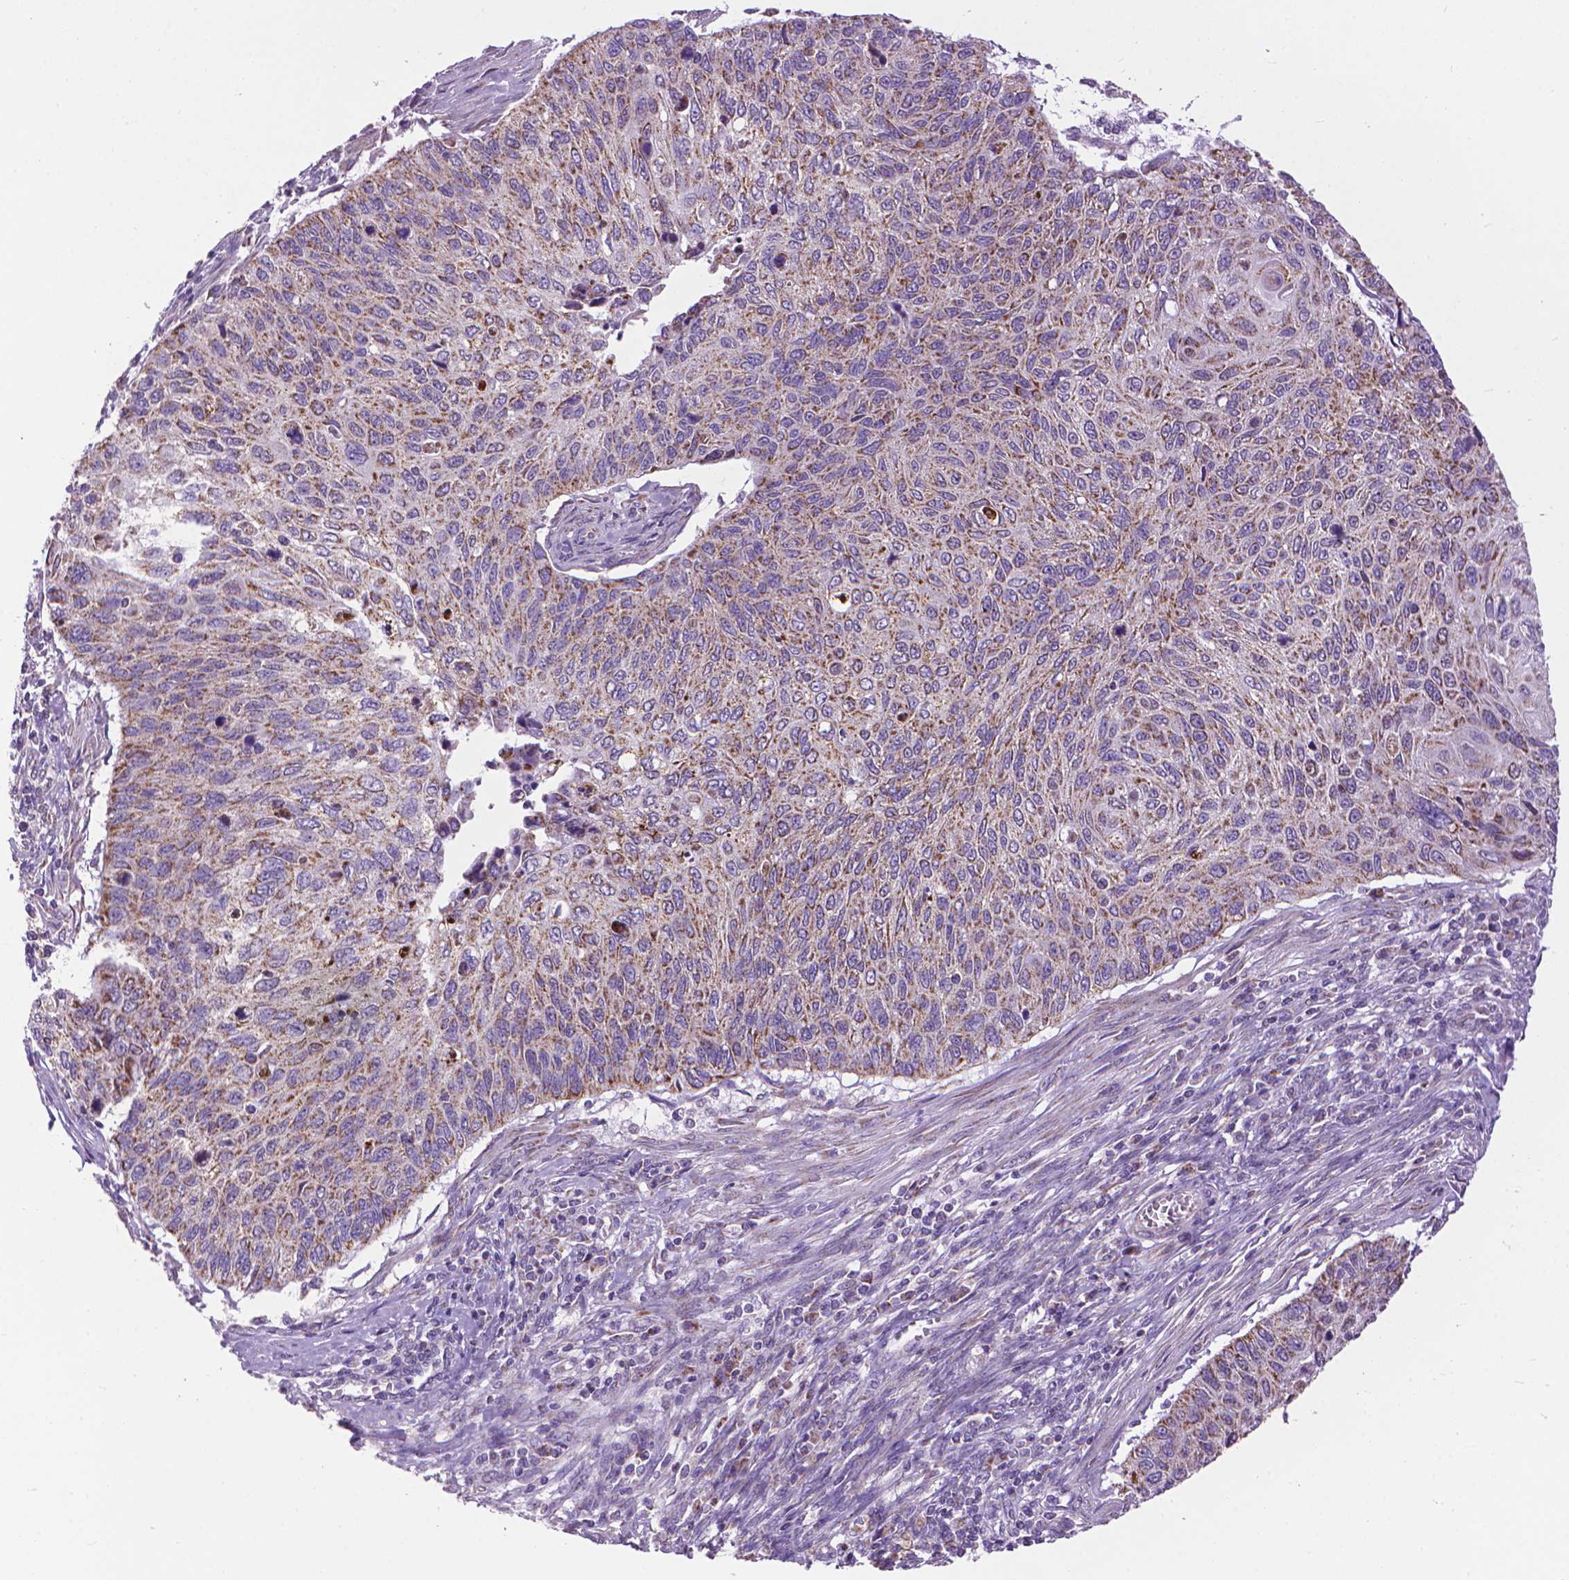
{"staining": {"intensity": "moderate", "quantity": "25%-75%", "location": "cytoplasmic/membranous"}, "tissue": "cervical cancer", "cell_type": "Tumor cells", "image_type": "cancer", "snomed": [{"axis": "morphology", "description": "Squamous cell carcinoma, NOS"}, {"axis": "topography", "description": "Cervix"}], "caption": "Squamous cell carcinoma (cervical) stained with a brown dye demonstrates moderate cytoplasmic/membranous positive expression in approximately 25%-75% of tumor cells.", "gene": "VDAC1", "patient": {"sex": "female", "age": 70}}